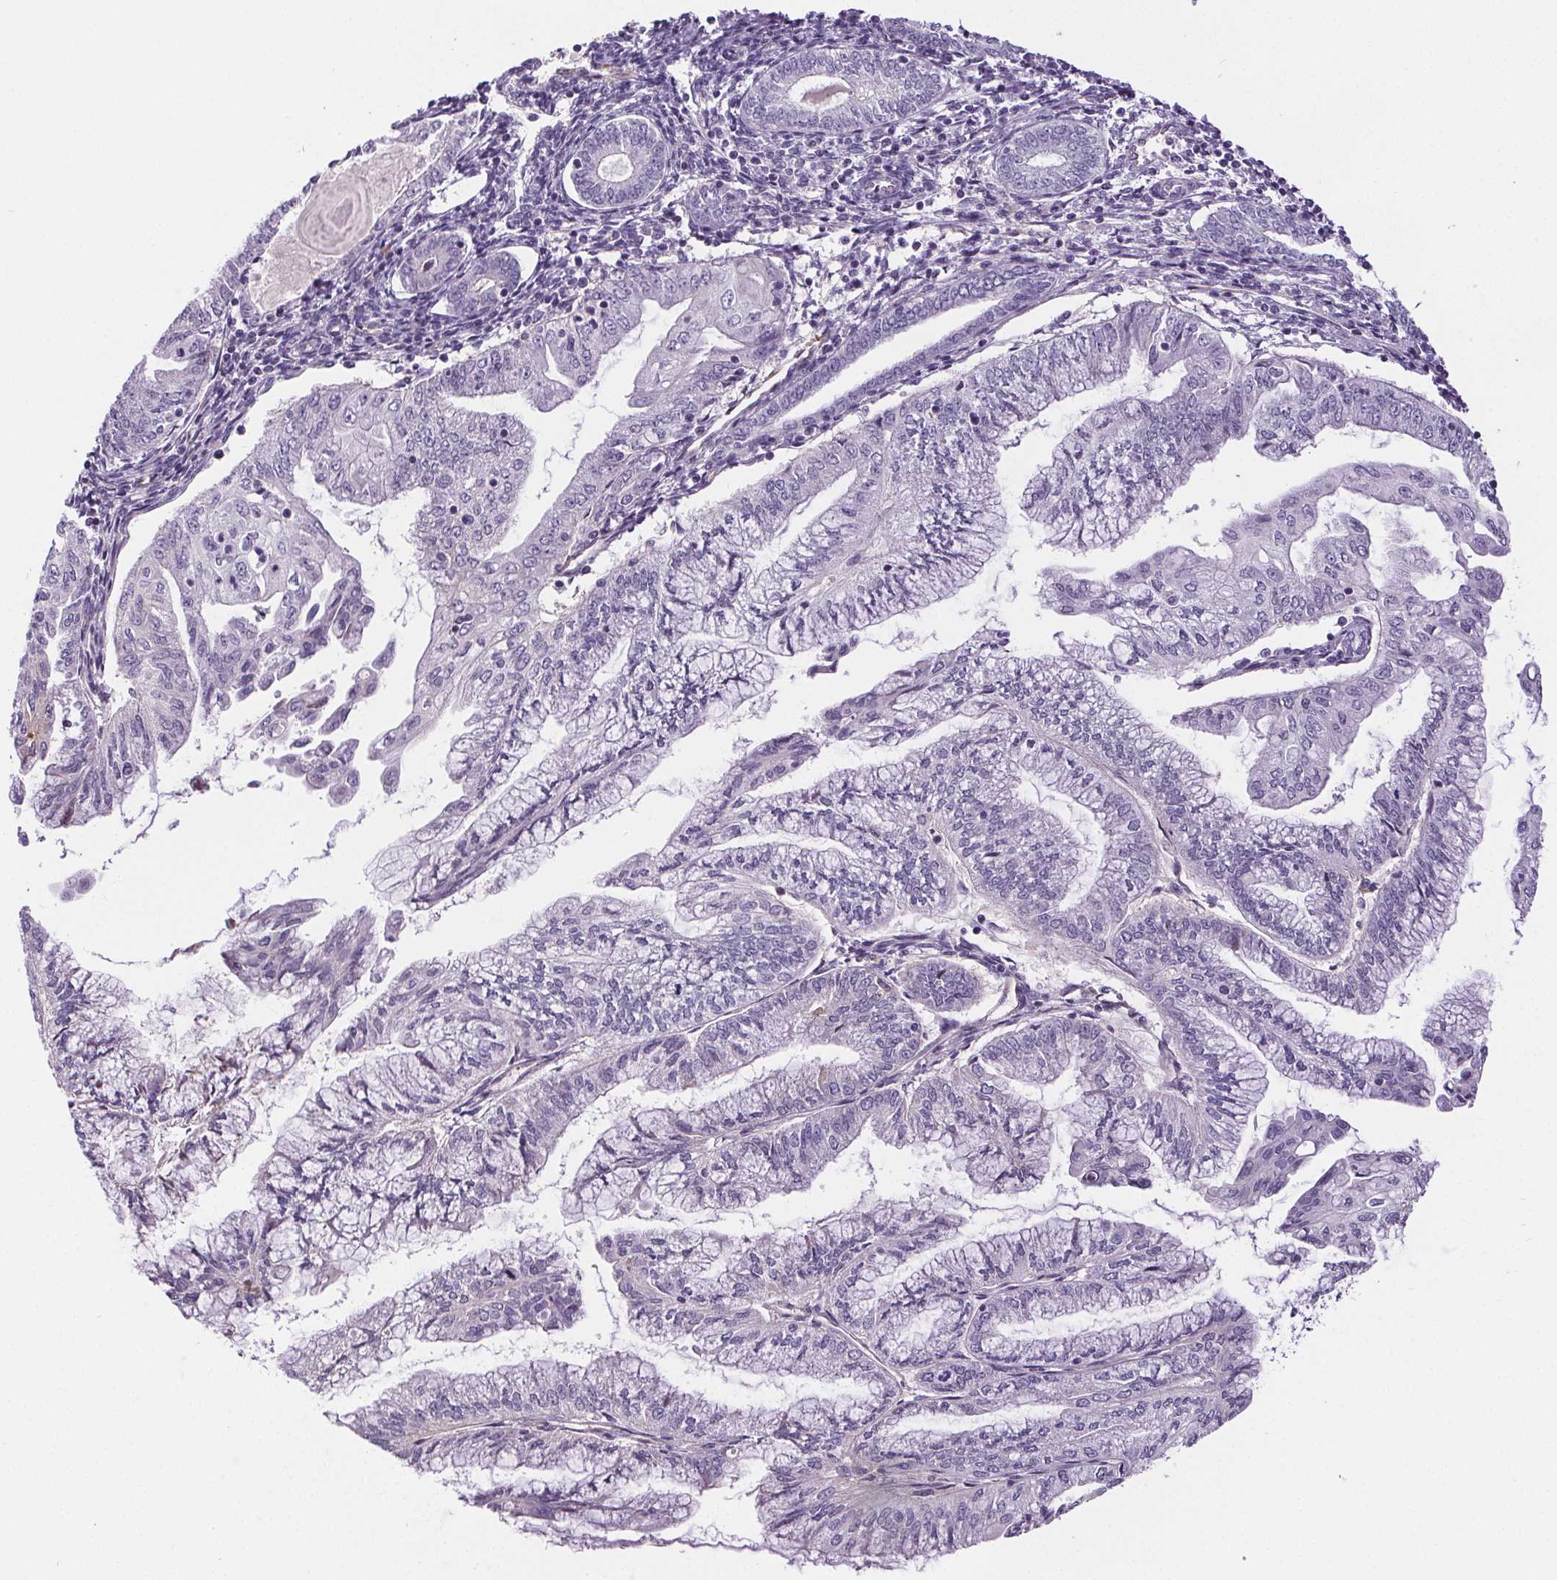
{"staining": {"intensity": "negative", "quantity": "none", "location": "none"}, "tissue": "endometrial cancer", "cell_type": "Tumor cells", "image_type": "cancer", "snomed": [{"axis": "morphology", "description": "Adenocarcinoma, NOS"}, {"axis": "topography", "description": "Endometrium"}], "caption": "Adenocarcinoma (endometrial) was stained to show a protein in brown. There is no significant positivity in tumor cells.", "gene": "CD5L", "patient": {"sex": "female", "age": 55}}